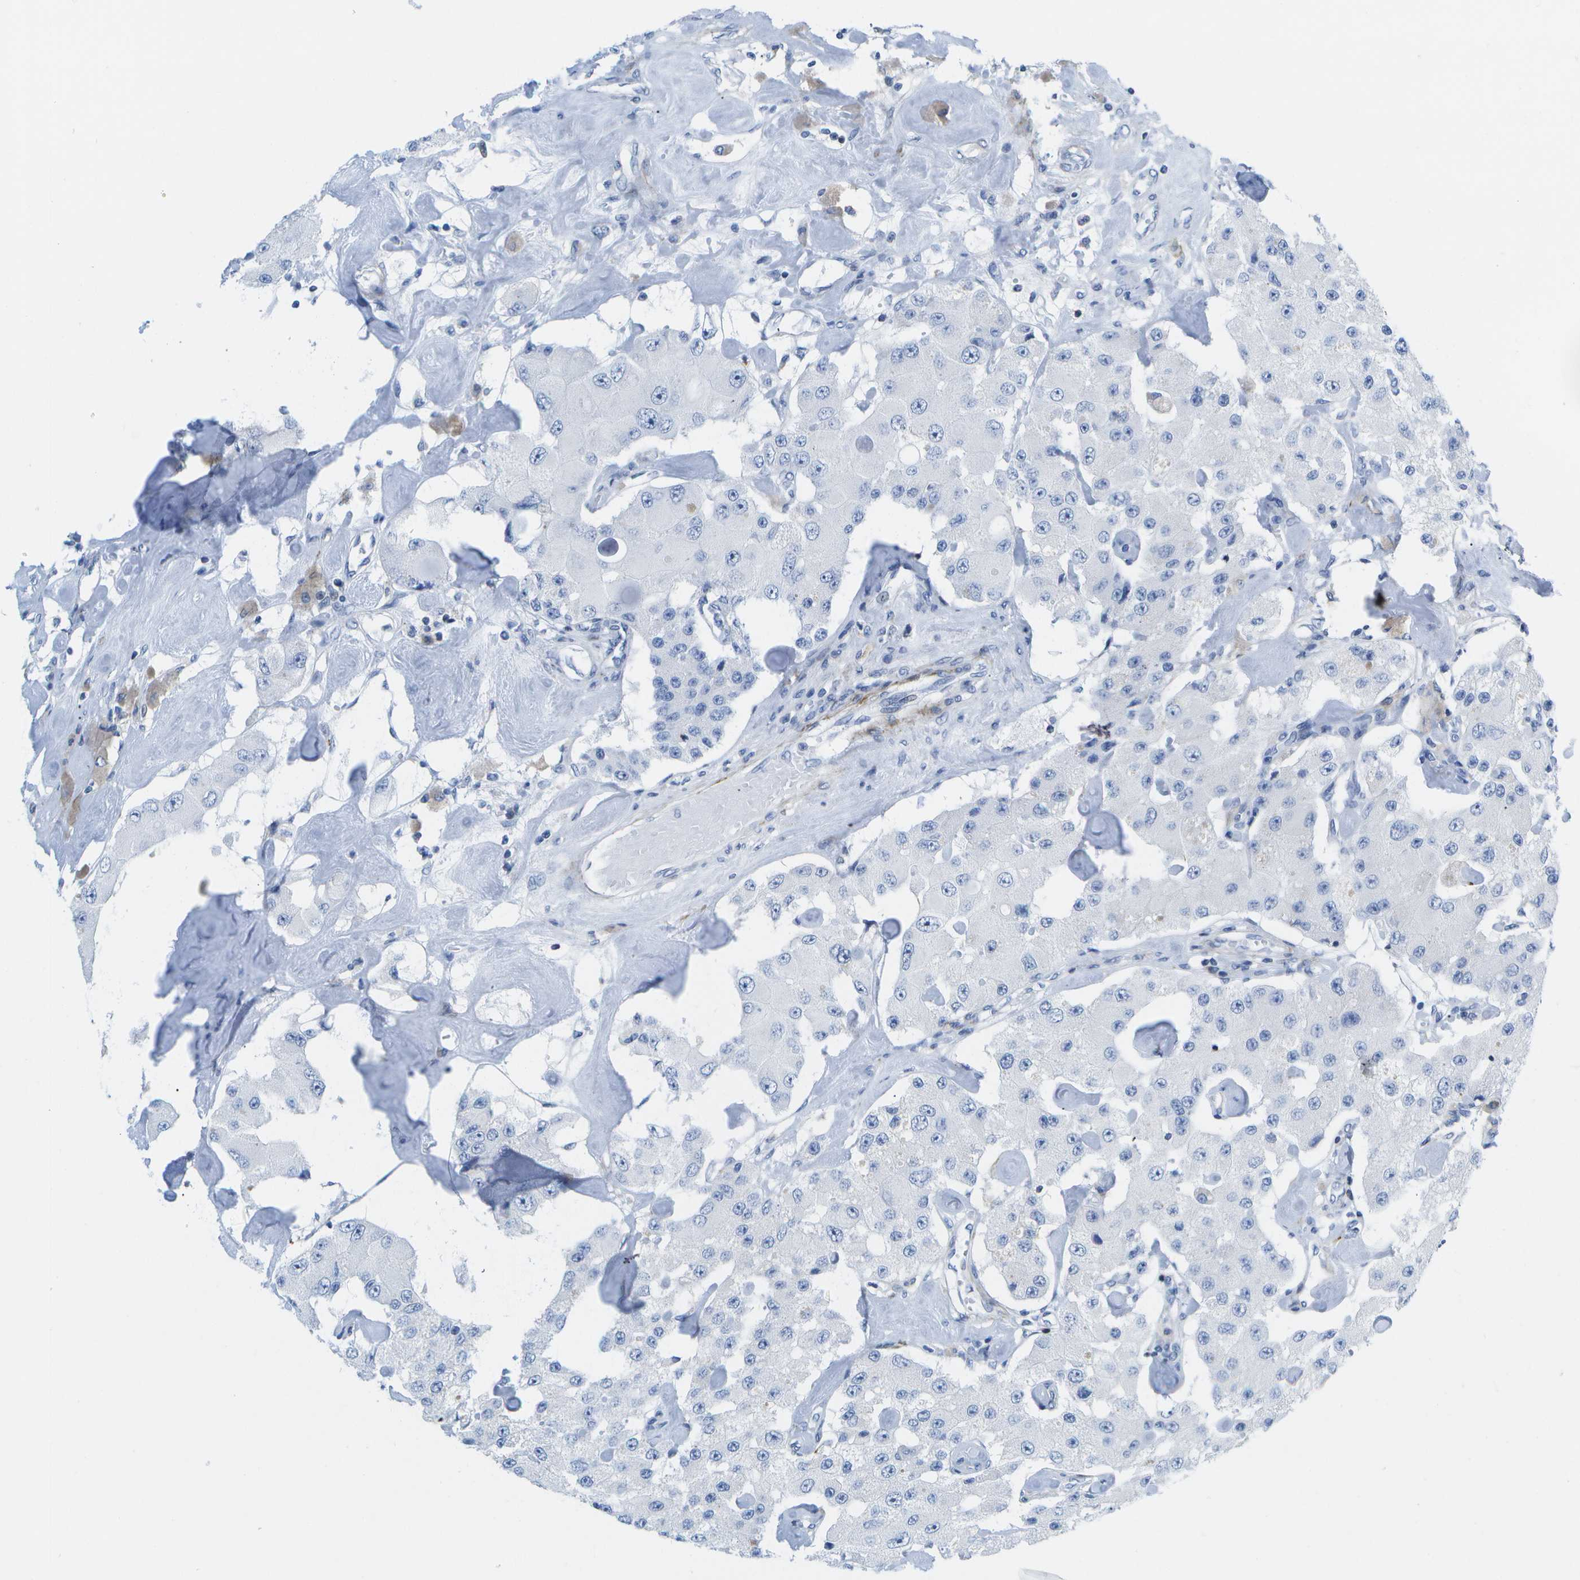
{"staining": {"intensity": "negative", "quantity": "none", "location": "none"}, "tissue": "carcinoid", "cell_type": "Tumor cells", "image_type": "cancer", "snomed": [{"axis": "morphology", "description": "Carcinoid, malignant, NOS"}, {"axis": "topography", "description": "Pancreas"}], "caption": "High magnification brightfield microscopy of carcinoid stained with DAB (brown) and counterstained with hematoxylin (blue): tumor cells show no significant expression.", "gene": "ADGRG6", "patient": {"sex": "male", "age": 41}}